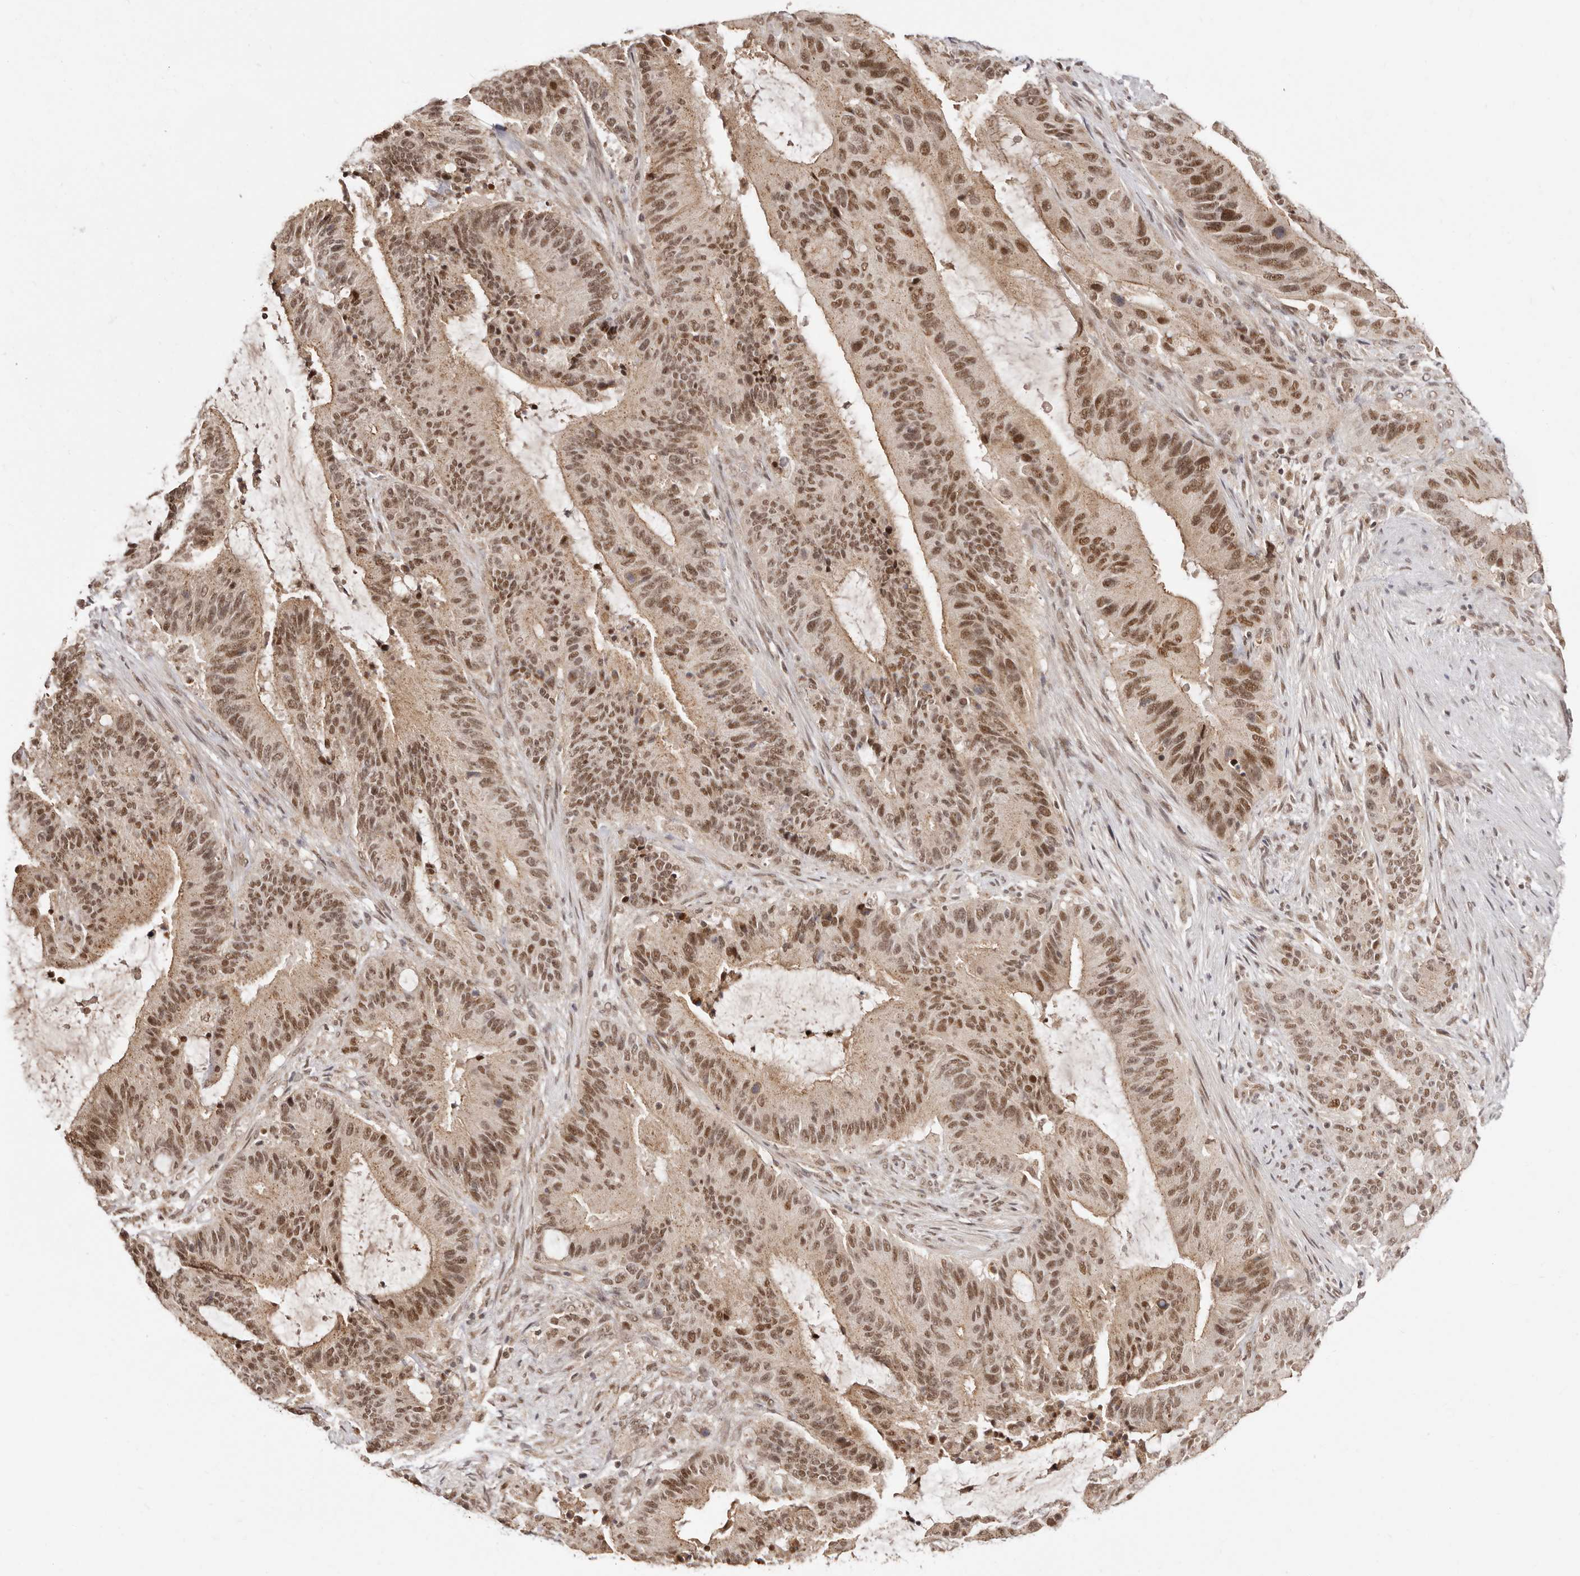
{"staining": {"intensity": "moderate", "quantity": ">75%", "location": "nuclear"}, "tissue": "liver cancer", "cell_type": "Tumor cells", "image_type": "cancer", "snomed": [{"axis": "morphology", "description": "Normal tissue, NOS"}, {"axis": "morphology", "description": "Cholangiocarcinoma"}, {"axis": "topography", "description": "Liver"}, {"axis": "topography", "description": "Peripheral nerve tissue"}], "caption": "Protein staining shows moderate nuclear expression in approximately >75% of tumor cells in liver cholangiocarcinoma. The staining is performed using DAB brown chromogen to label protein expression. The nuclei are counter-stained blue using hematoxylin.", "gene": "MED8", "patient": {"sex": "female", "age": 73}}